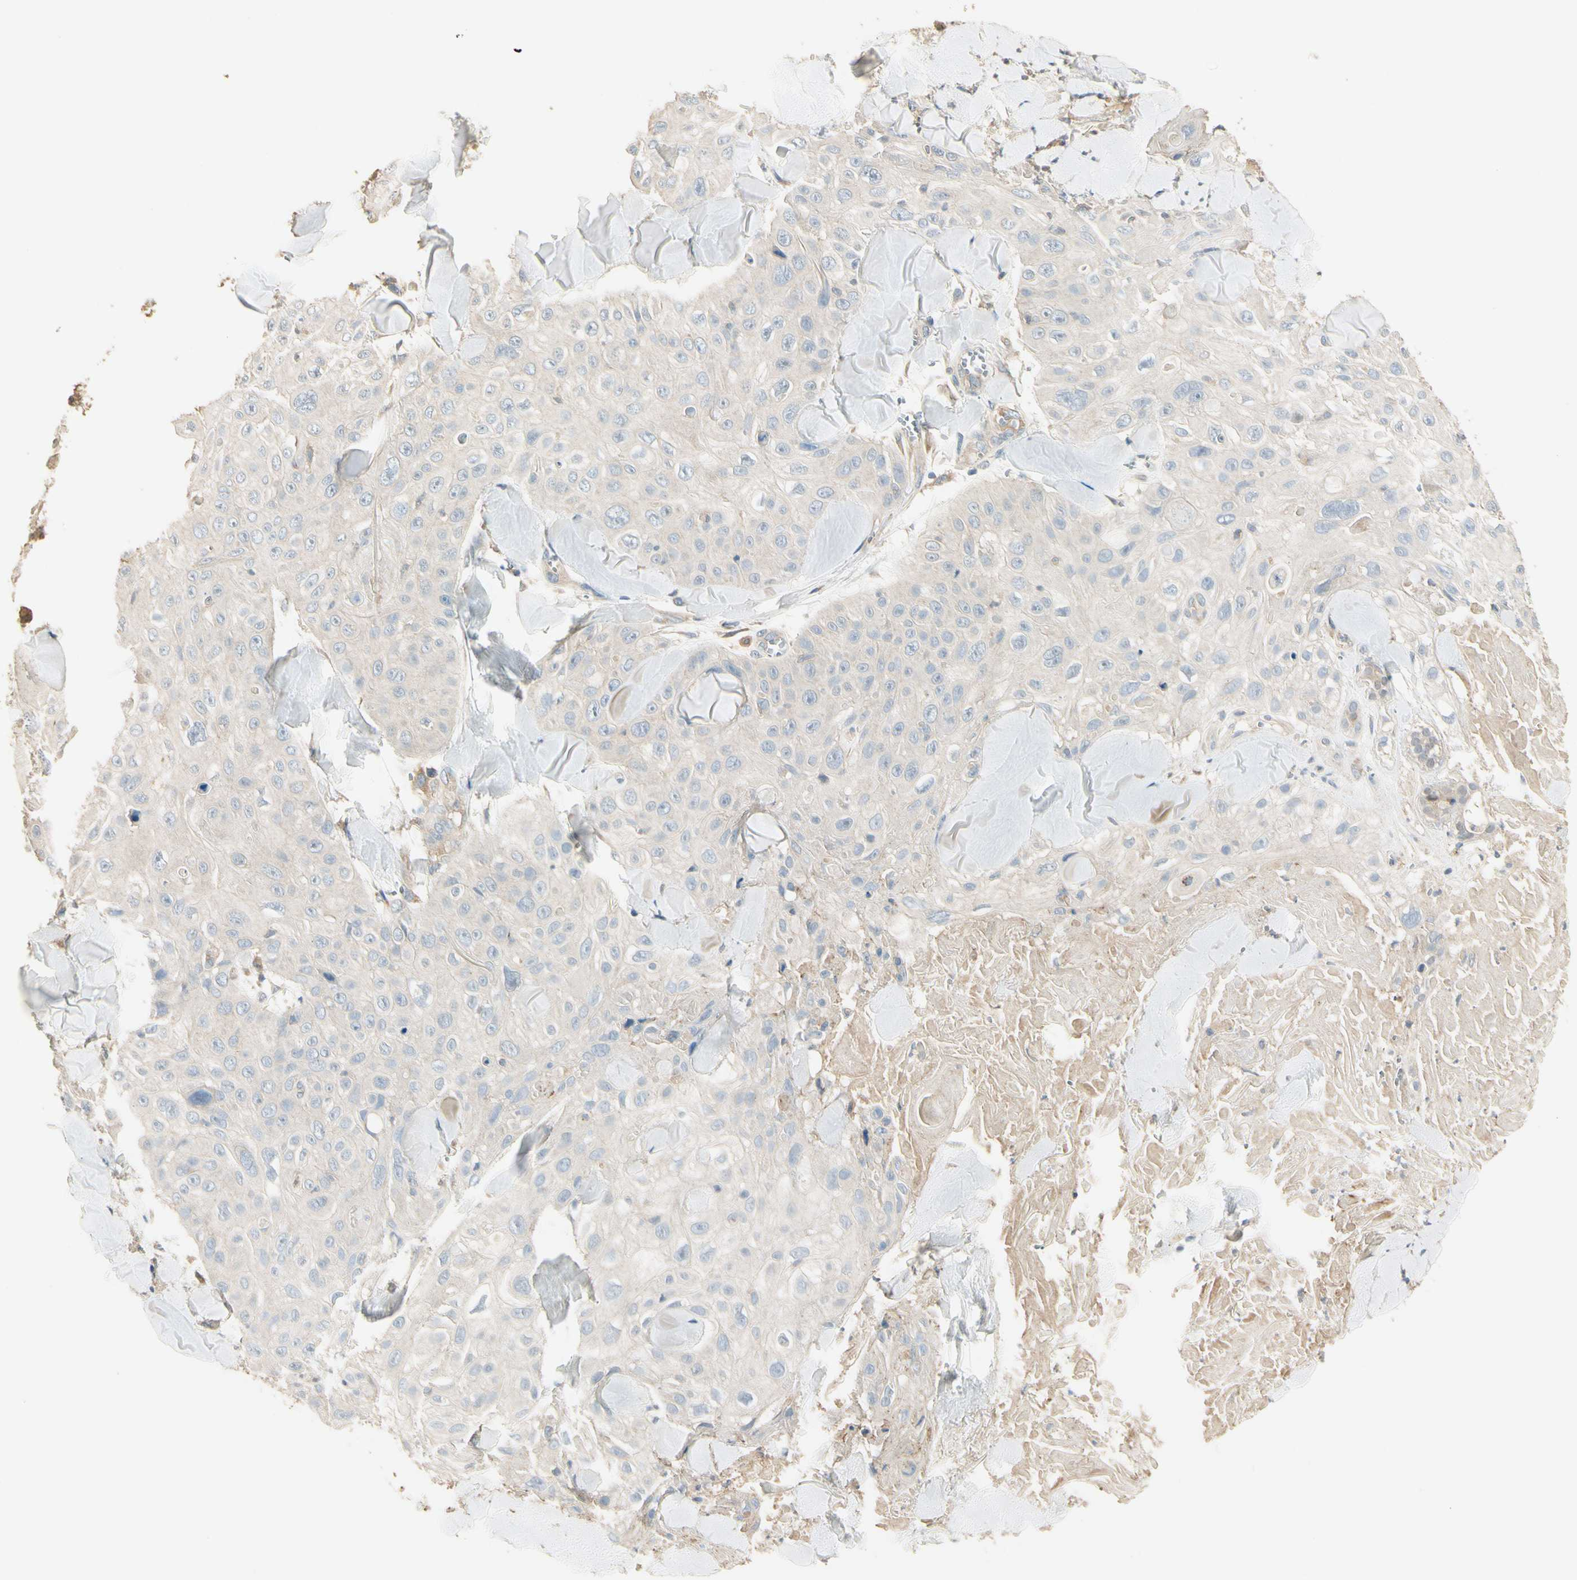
{"staining": {"intensity": "negative", "quantity": "none", "location": "none"}, "tissue": "skin cancer", "cell_type": "Tumor cells", "image_type": "cancer", "snomed": [{"axis": "morphology", "description": "Squamous cell carcinoma, NOS"}, {"axis": "topography", "description": "Skin"}], "caption": "Tumor cells are negative for brown protein staining in skin squamous cell carcinoma.", "gene": "PLXNA1", "patient": {"sex": "male", "age": 86}}